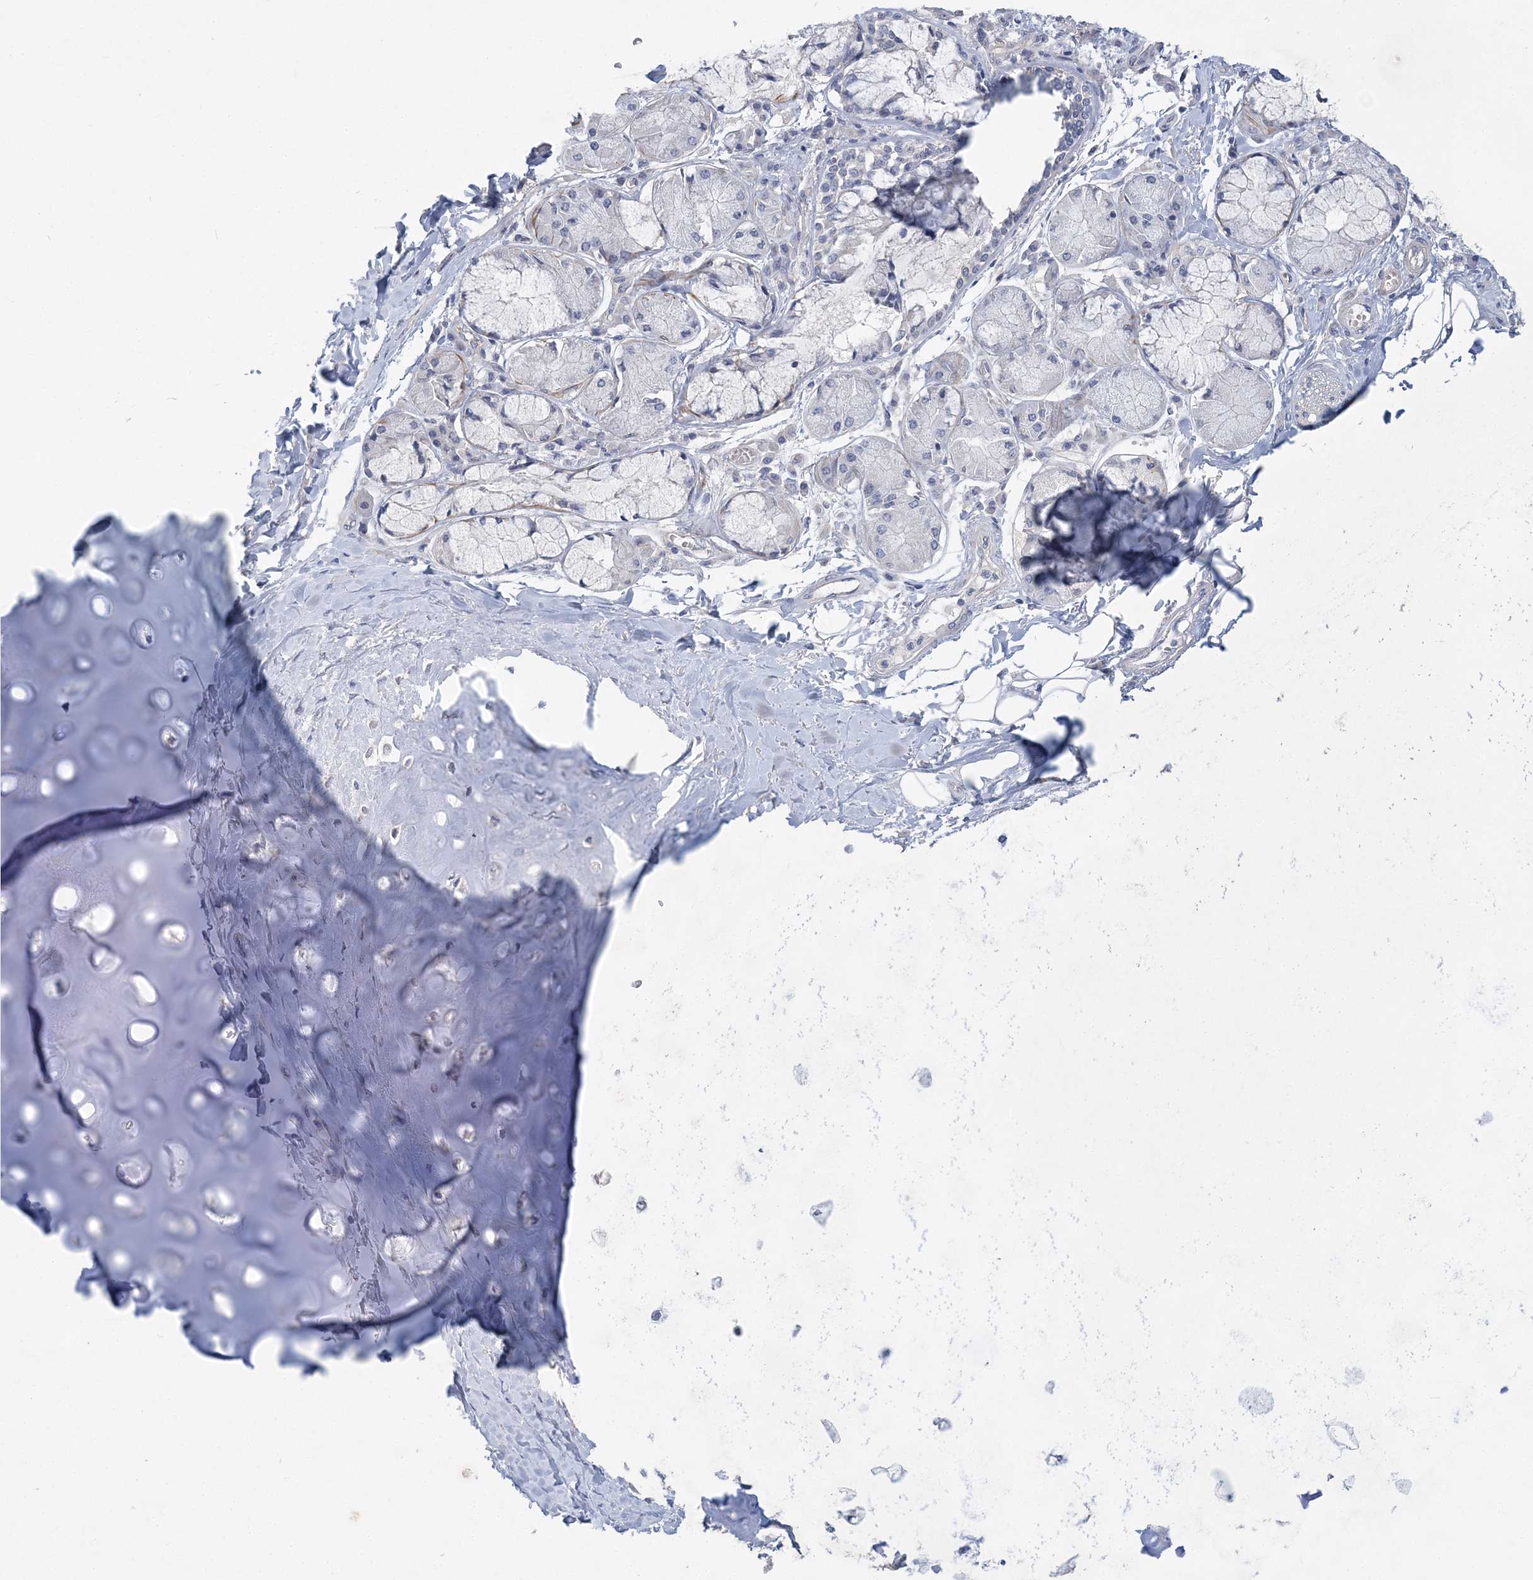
{"staining": {"intensity": "negative", "quantity": "none", "location": "none"}, "tissue": "adipose tissue", "cell_type": "Adipocytes", "image_type": "normal", "snomed": [{"axis": "morphology", "description": "Normal tissue, NOS"}, {"axis": "topography", "description": "Cartilage tissue"}, {"axis": "topography", "description": "Bronchus"}, {"axis": "topography", "description": "Lung"}, {"axis": "topography", "description": "Peripheral nerve tissue"}], "caption": "Image shows no protein expression in adipocytes of benign adipose tissue.", "gene": "MAP4K5", "patient": {"sex": "female", "age": 49}}